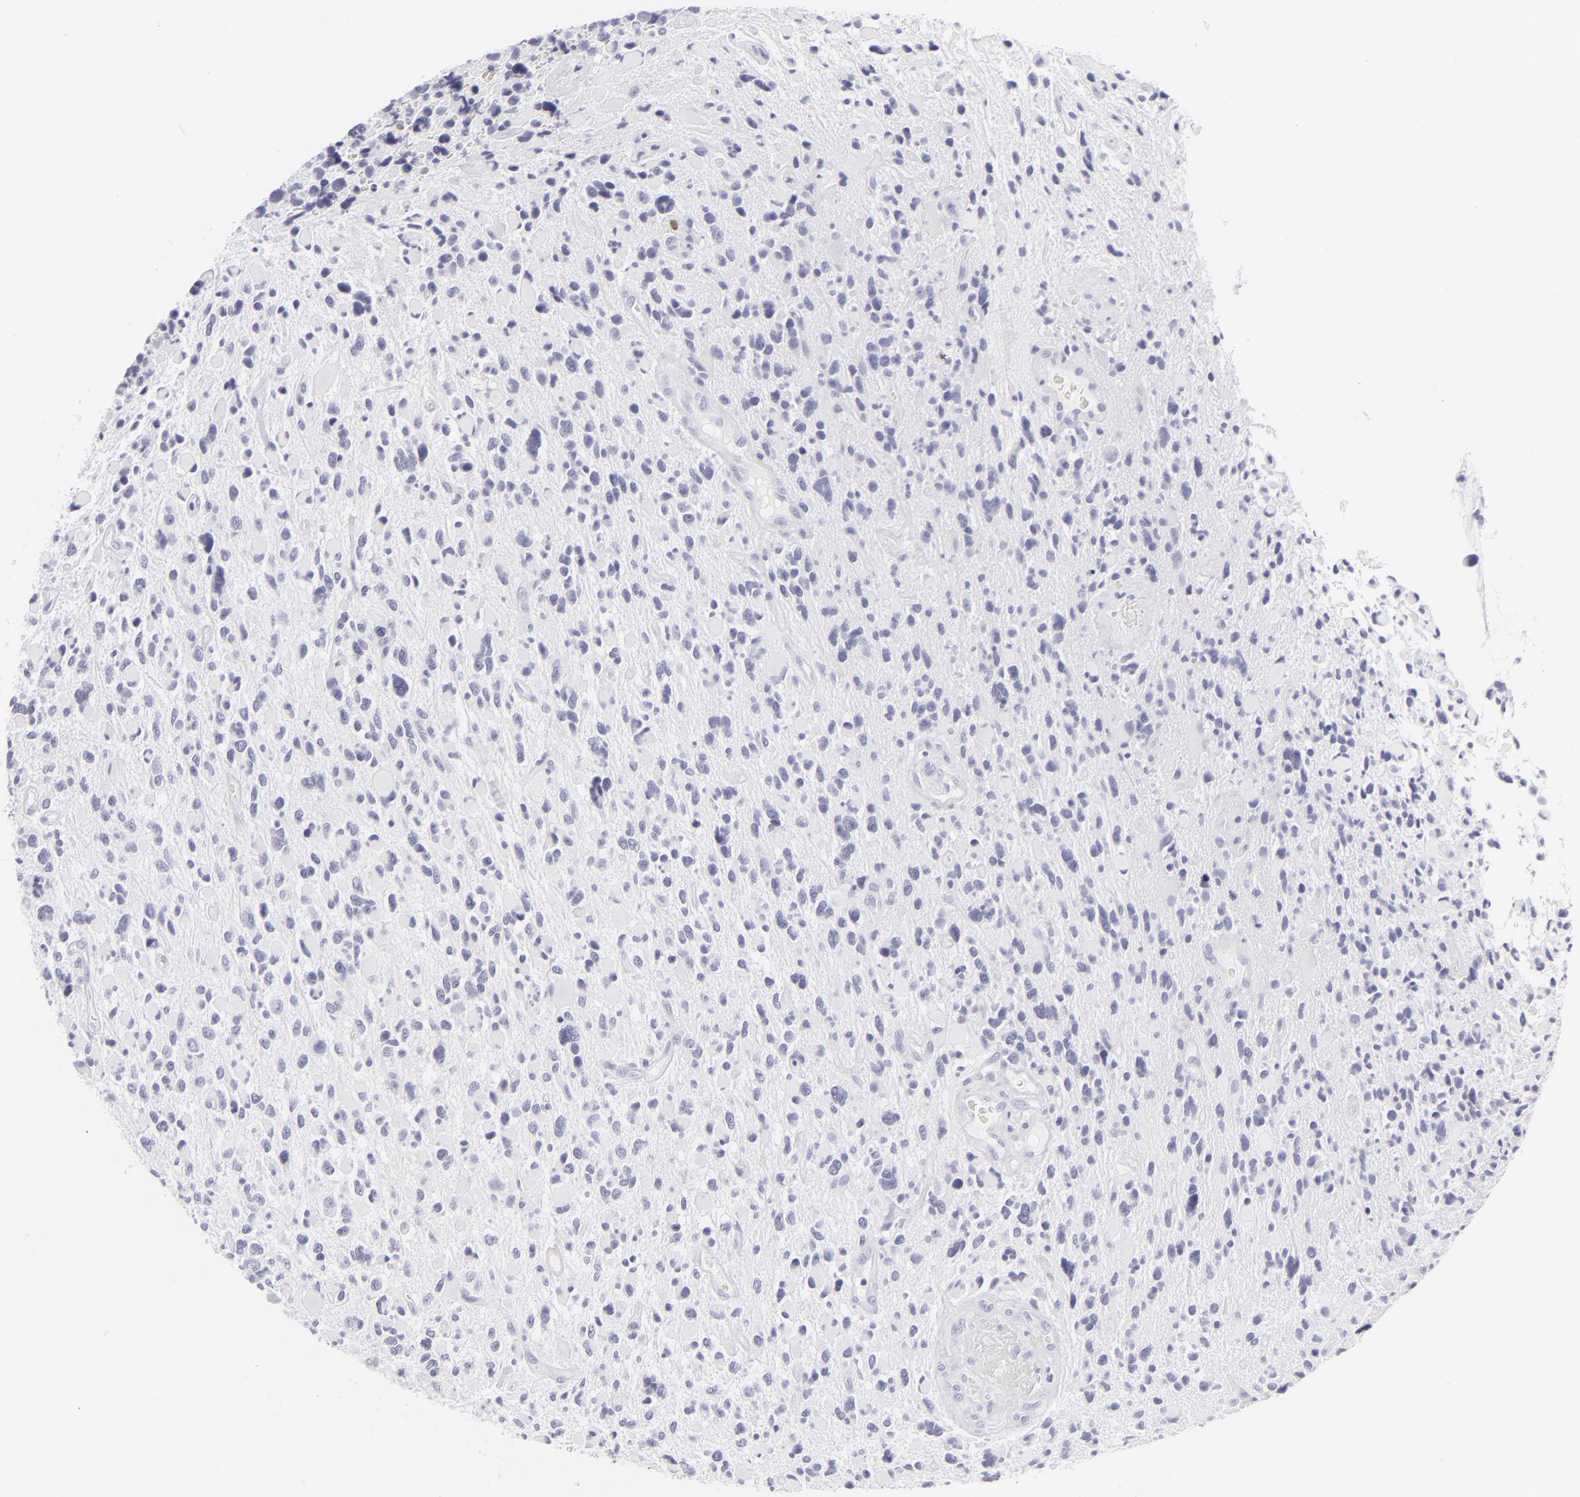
{"staining": {"intensity": "negative", "quantity": "none", "location": "none"}, "tissue": "glioma", "cell_type": "Tumor cells", "image_type": "cancer", "snomed": [{"axis": "morphology", "description": "Glioma, malignant, High grade"}, {"axis": "topography", "description": "Brain"}], "caption": "An IHC photomicrograph of malignant glioma (high-grade) is shown. There is no staining in tumor cells of malignant glioma (high-grade).", "gene": "FCER2", "patient": {"sex": "female", "age": 37}}